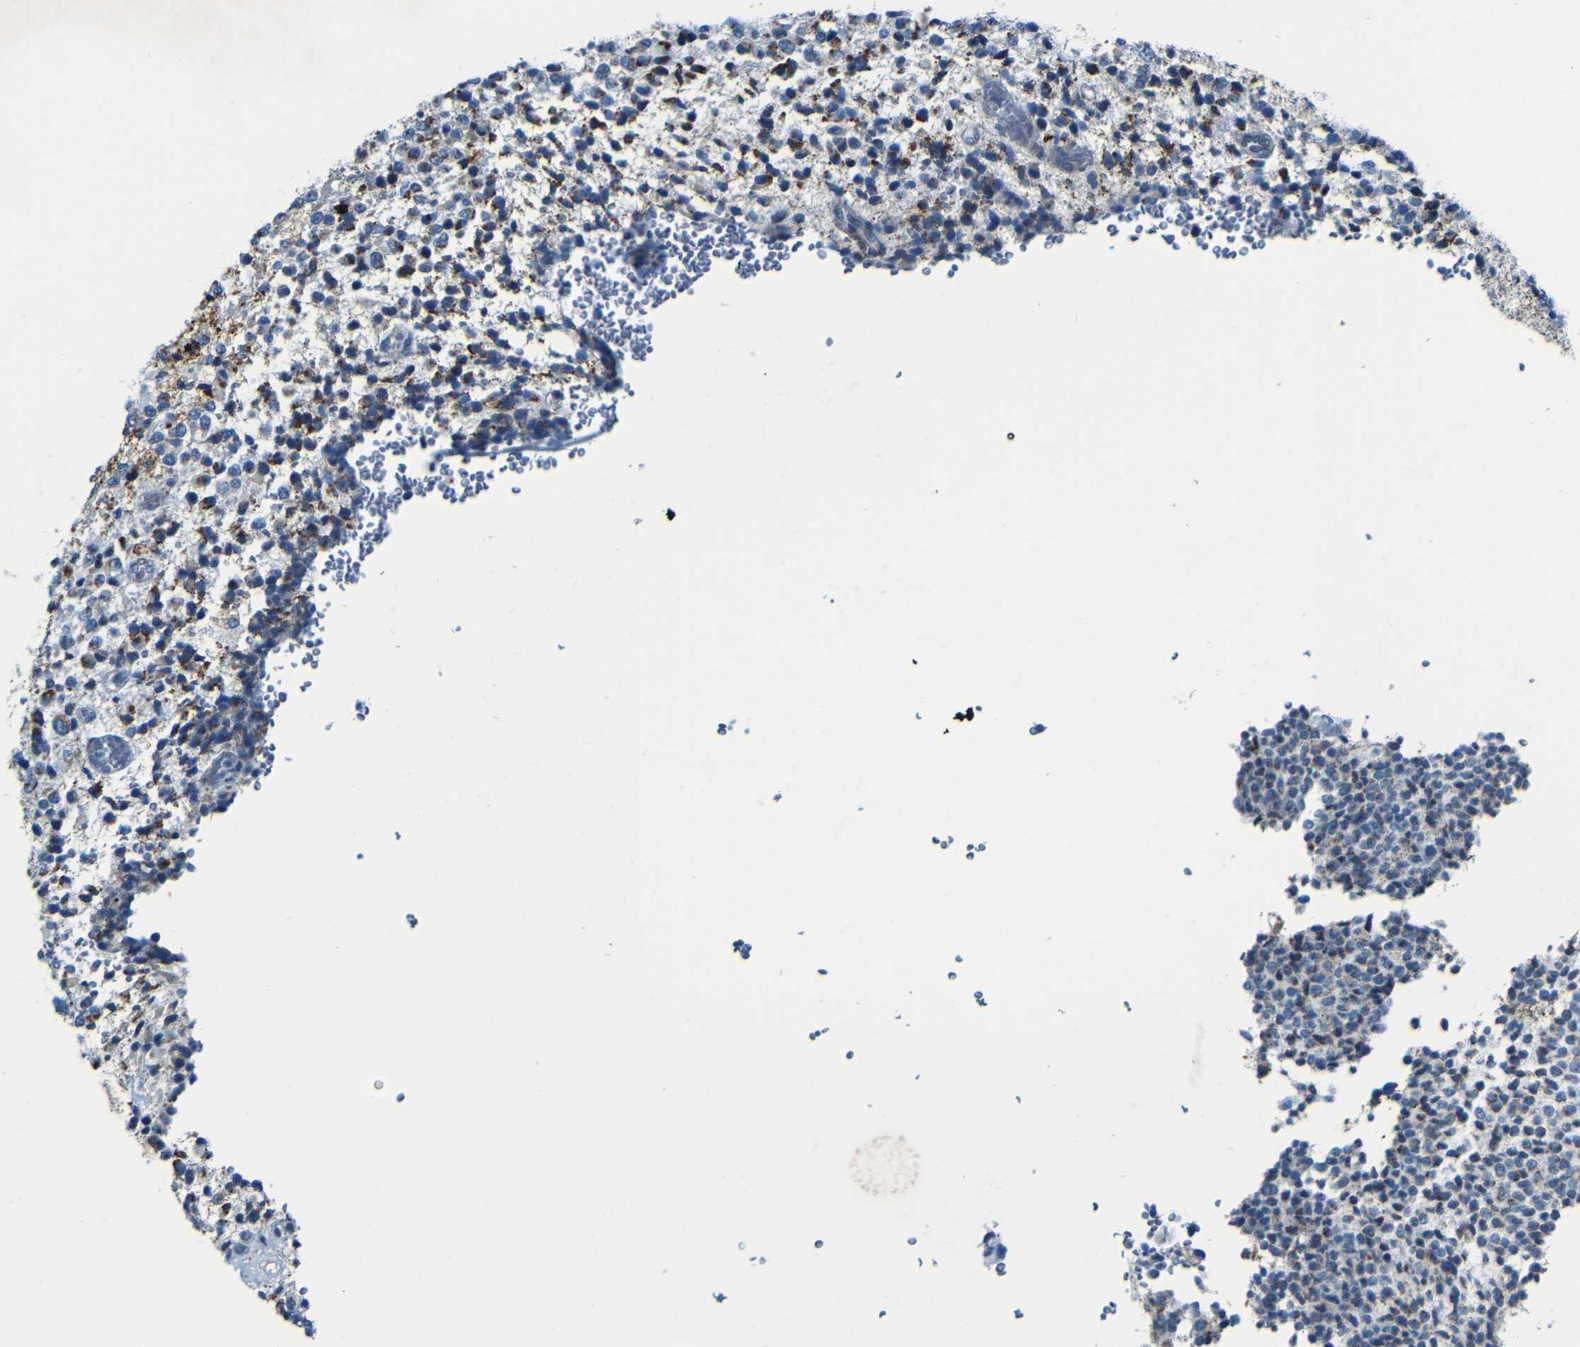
{"staining": {"intensity": "moderate", "quantity": "25%-75%", "location": "cytoplasmic/membranous"}, "tissue": "glioma", "cell_type": "Tumor cells", "image_type": "cancer", "snomed": [{"axis": "morphology", "description": "Glioma, malignant, High grade"}, {"axis": "topography", "description": "pancreas cauda"}], "caption": "Immunohistochemical staining of human glioma demonstrates medium levels of moderate cytoplasmic/membranous expression in about 25%-75% of tumor cells.", "gene": "WSCD2", "patient": {"sex": "male", "age": 60}}